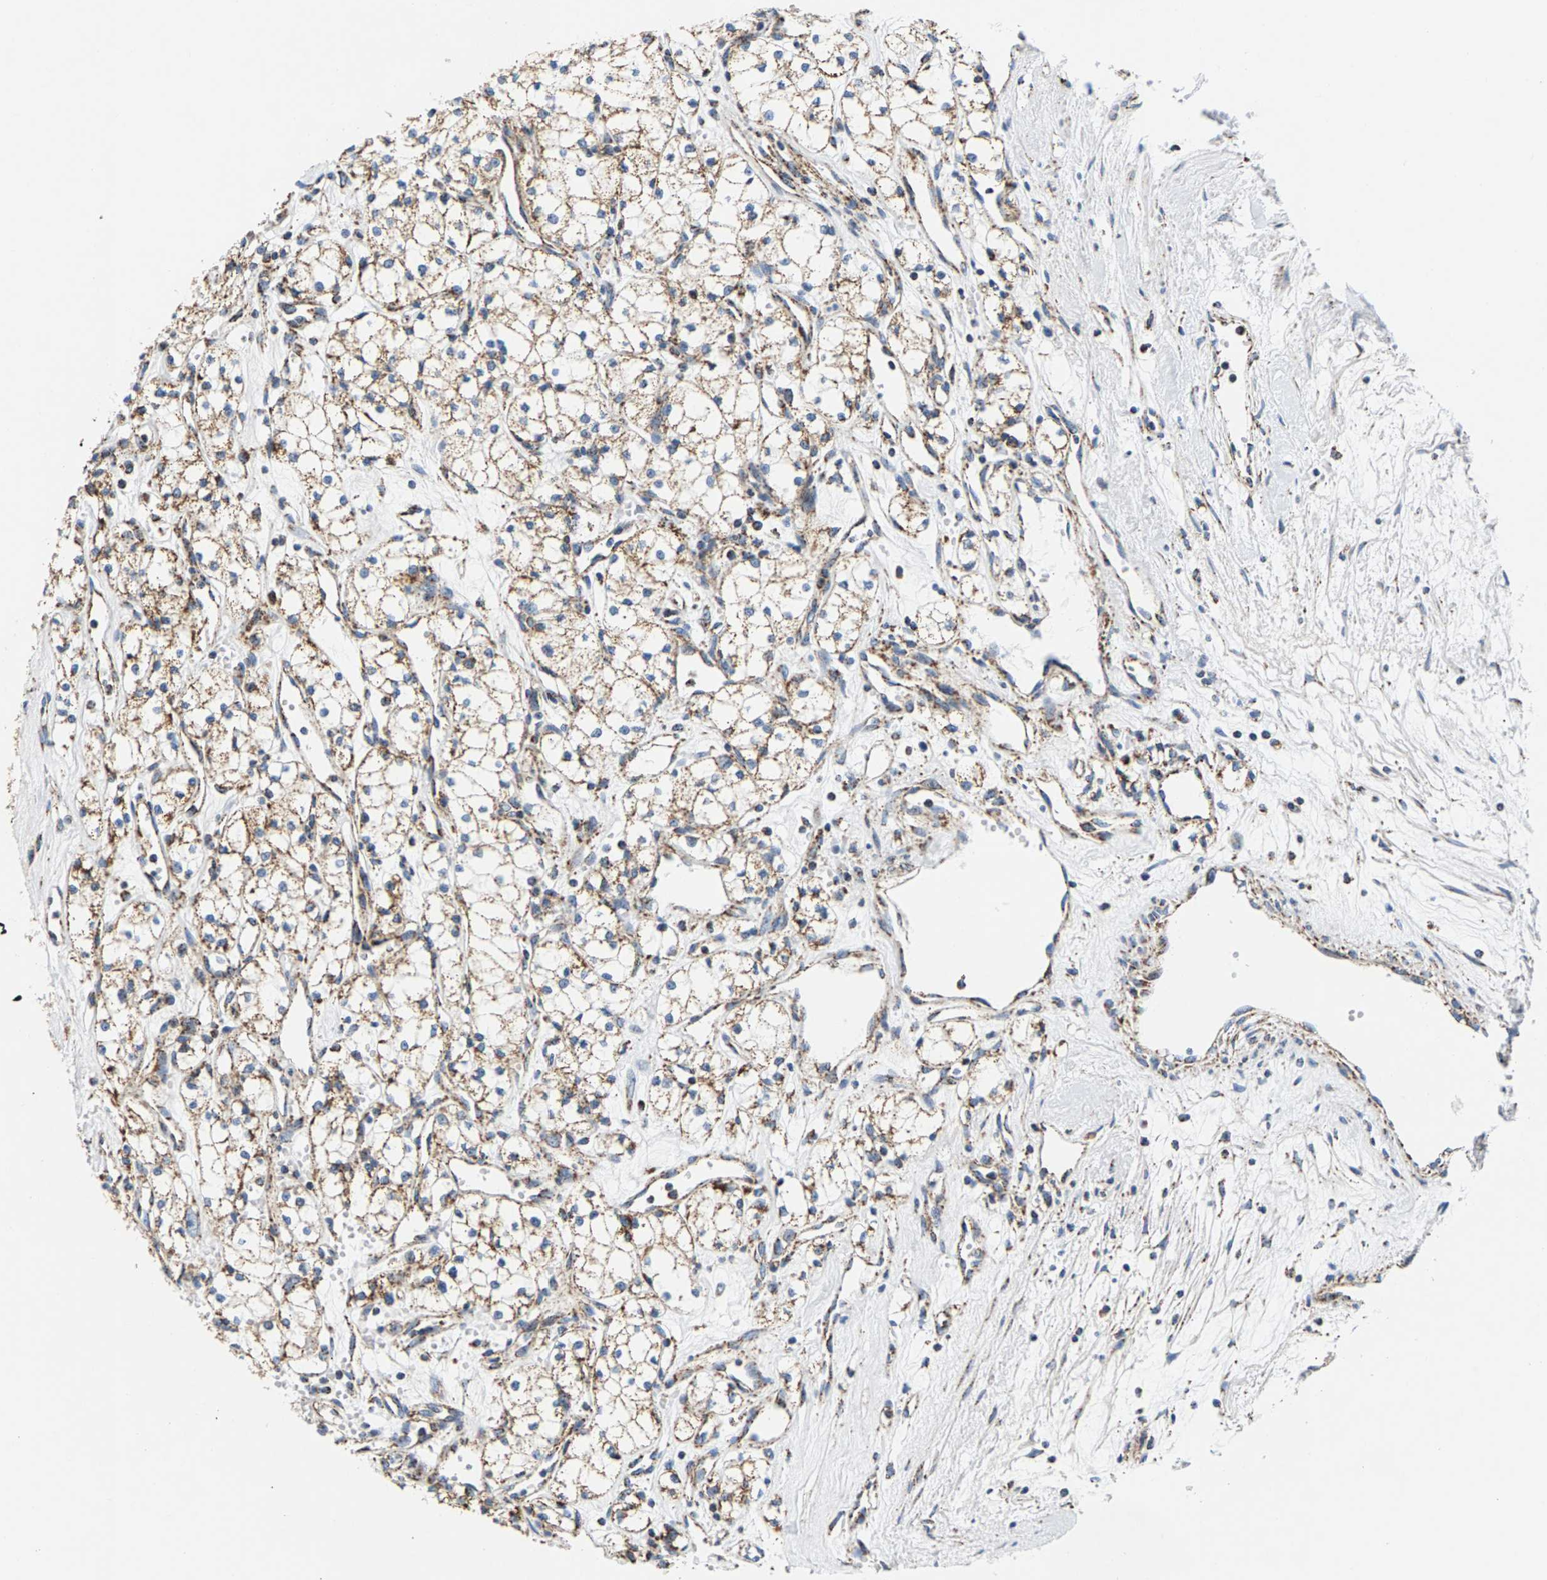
{"staining": {"intensity": "moderate", "quantity": ">75%", "location": "cytoplasmic/membranous"}, "tissue": "renal cancer", "cell_type": "Tumor cells", "image_type": "cancer", "snomed": [{"axis": "morphology", "description": "Adenocarcinoma, NOS"}, {"axis": "topography", "description": "Kidney"}], "caption": "Moderate cytoplasmic/membranous expression is identified in about >75% of tumor cells in renal cancer.", "gene": "PDE1A", "patient": {"sex": "male", "age": 59}}